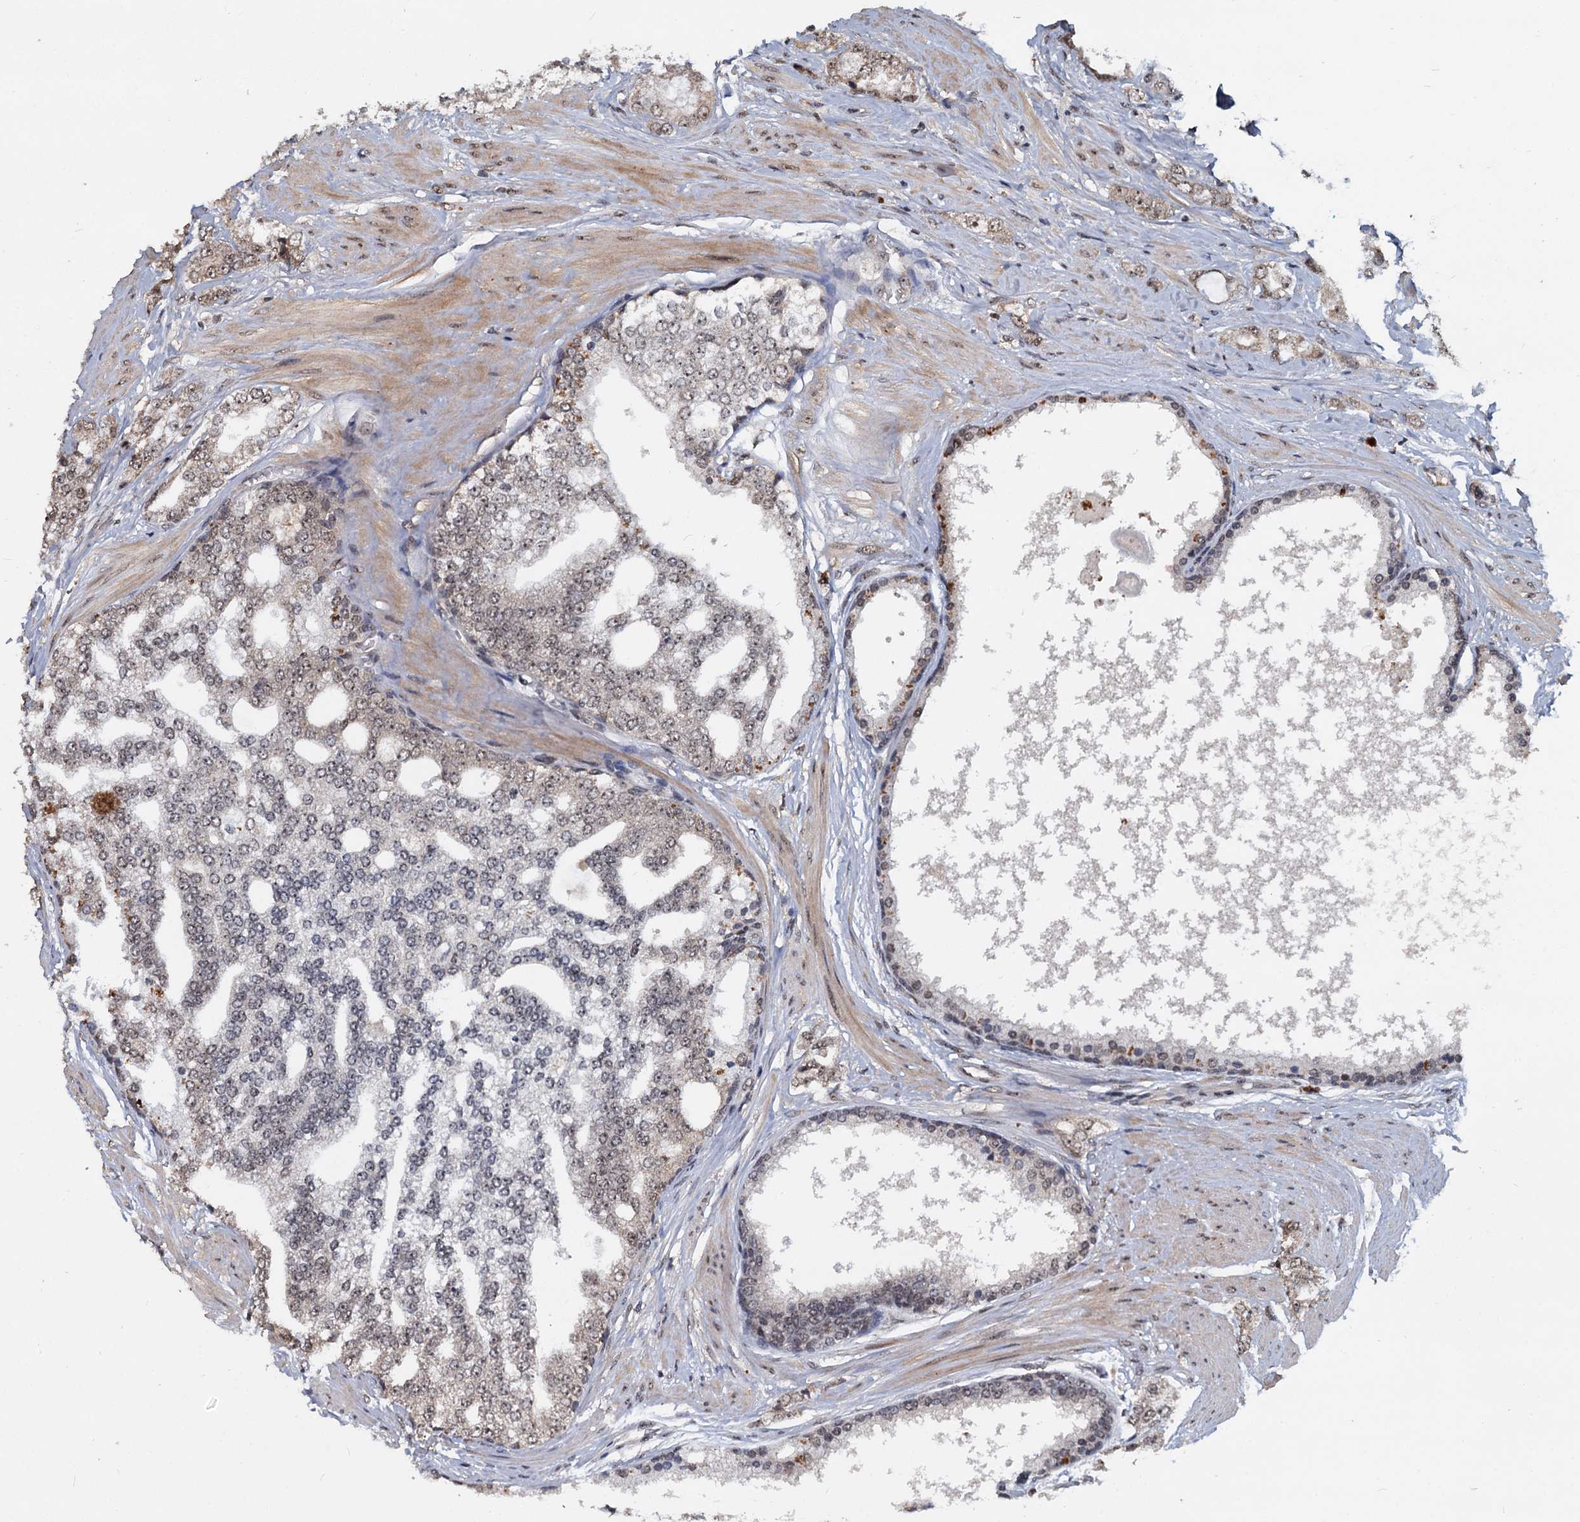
{"staining": {"intensity": "weak", "quantity": "25%-75%", "location": "nuclear"}, "tissue": "prostate cancer", "cell_type": "Tumor cells", "image_type": "cancer", "snomed": [{"axis": "morphology", "description": "Adenocarcinoma, High grade"}, {"axis": "topography", "description": "Prostate"}], "caption": "High-grade adenocarcinoma (prostate) stained with IHC exhibits weak nuclear staining in approximately 25%-75% of tumor cells.", "gene": "FAM216B", "patient": {"sex": "male", "age": 64}}